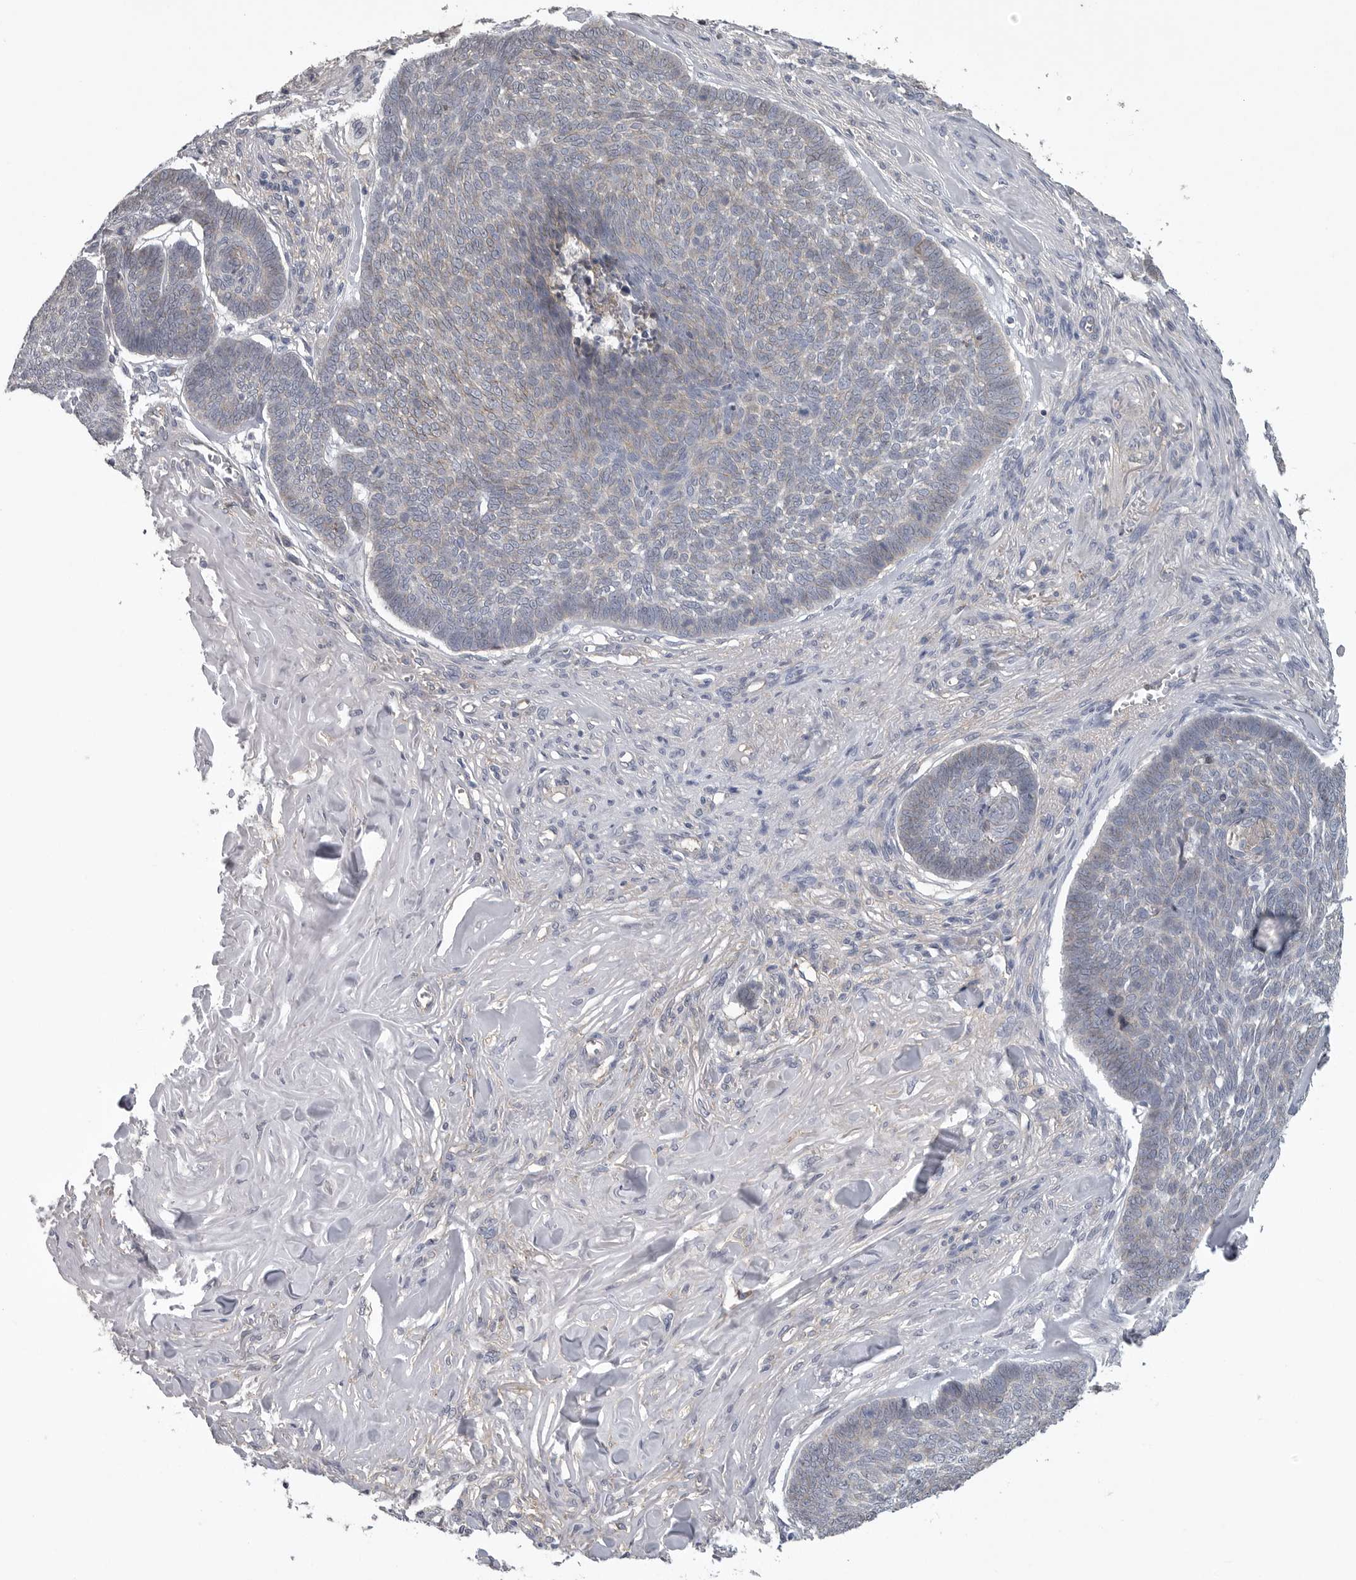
{"staining": {"intensity": "negative", "quantity": "none", "location": "none"}, "tissue": "skin cancer", "cell_type": "Tumor cells", "image_type": "cancer", "snomed": [{"axis": "morphology", "description": "Basal cell carcinoma"}, {"axis": "topography", "description": "Skin"}], "caption": "The histopathology image shows no staining of tumor cells in skin cancer.", "gene": "NECTIN2", "patient": {"sex": "male", "age": 84}}